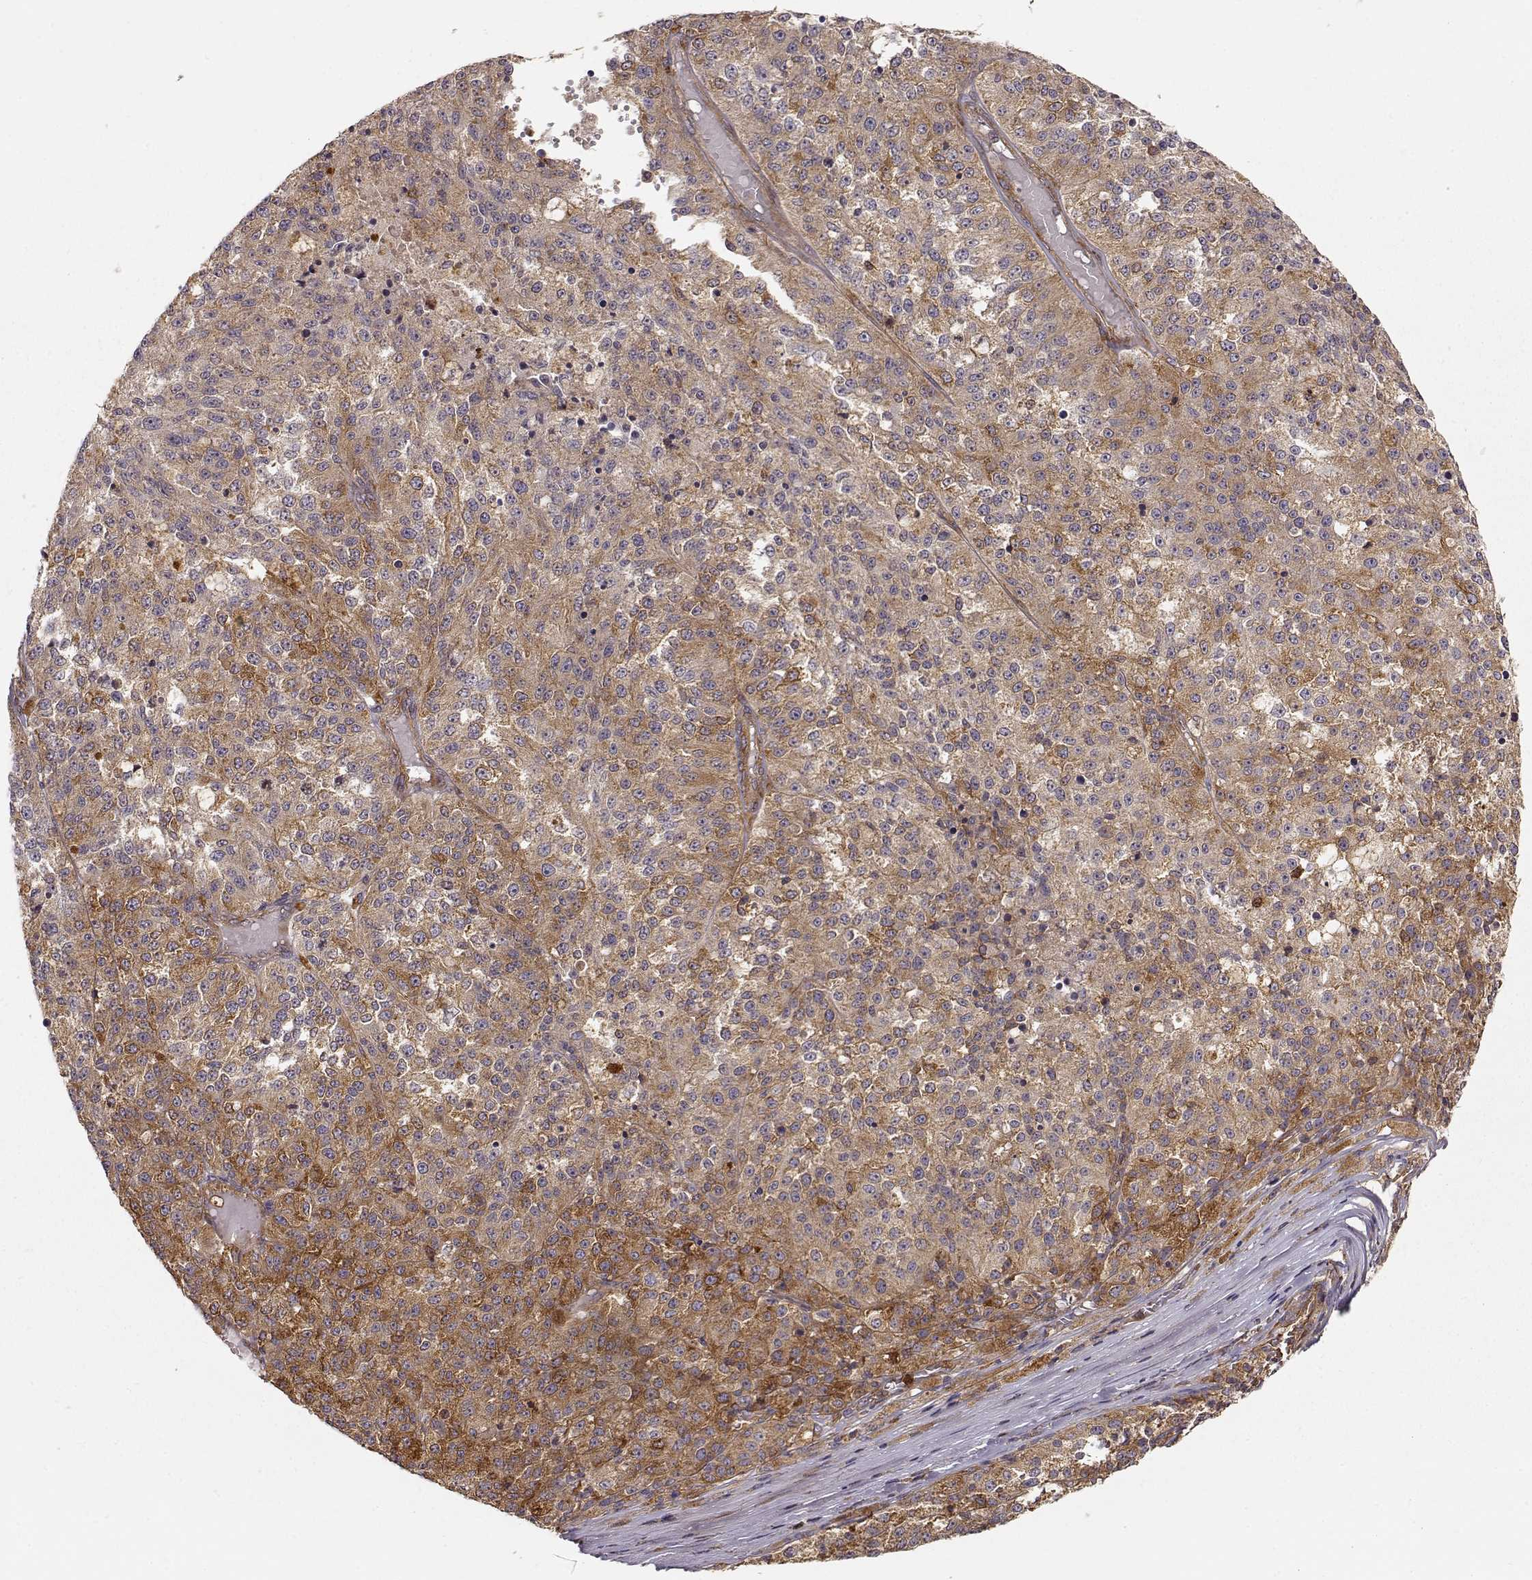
{"staining": {"intensity": "moderate", "quantity": "25%-75%", "location": "cytoplasmic/membranous"}, "tissue": "melanoma", "cell_type": "Tumor cells", "image_type": "cancer", "snomed": [{"axis": "morphology", "description": "Malignant melanoma, Metastatic site"}, {"axis": "topography", "description": "Lymph node"}], "caption": "Immunohistochemistry photomicrograph of neoplastic tissue: human melanoma stained using immunohistochemistry (IHC) demonstrates medium levels of moderate protein expression localized specifically in the cytoplasmic/membranous of tumor cells, appearing as a cytoplasmic/membranous brown color.", "gene": "ARHGEF2", "patient": {"sex": "female", "age": 64}}